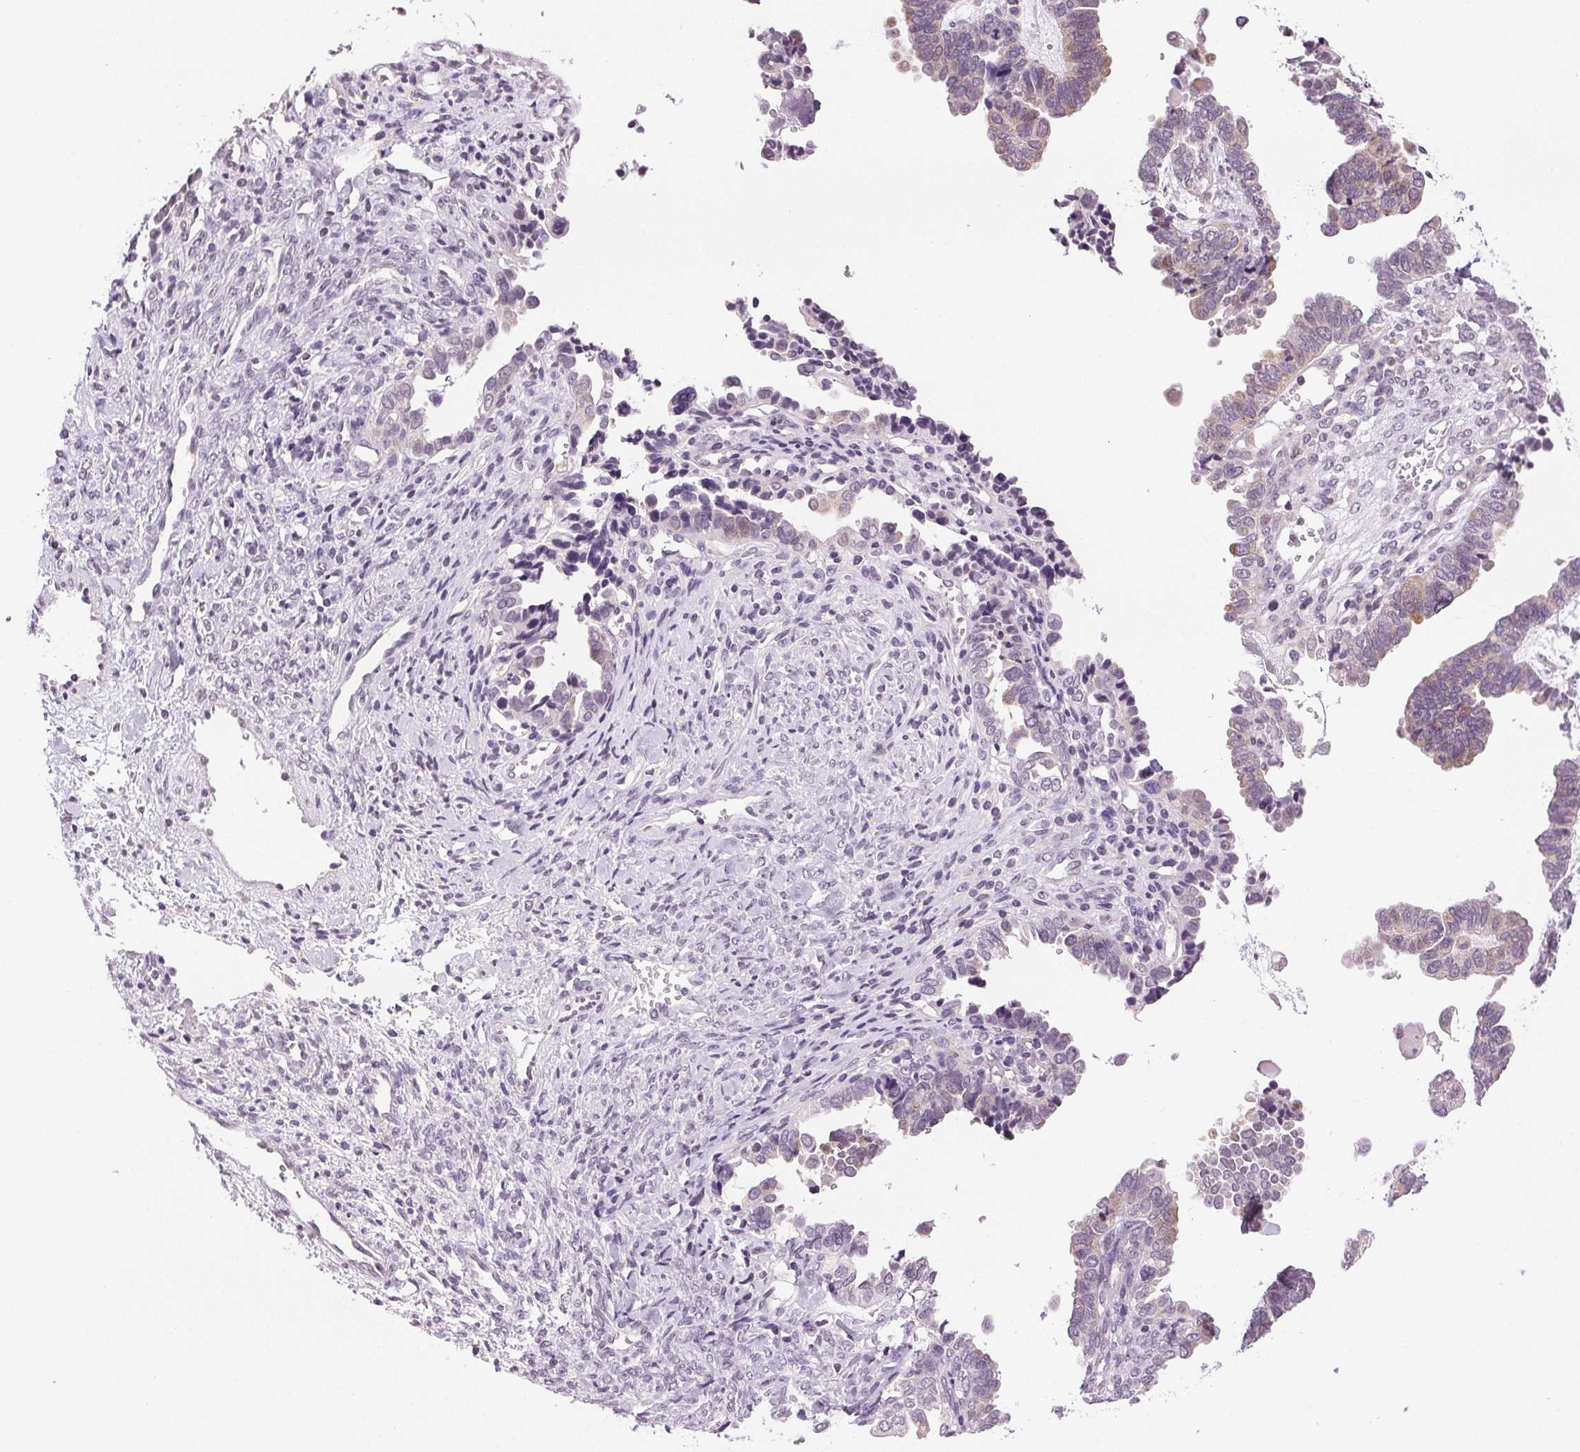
{"staining": {"intensity": "weak", "quantity": "<25%", "location": "cytoplasmic/membranous"}, "tissue": "ovarian cancer", "cell_type": "Tumor cells", "image_type": "cancer", "snomed": [{"axis": "morphology", "description": "Cystadenocarcinoma, serous, NOS"}, {"axis": "topography", "description": "Ovary"}], "caption": "Tumor cells show no significant positivity in ovarian cancer.", "gene": "TNNT3", "patient": {"sex": "female", "age": 51}}